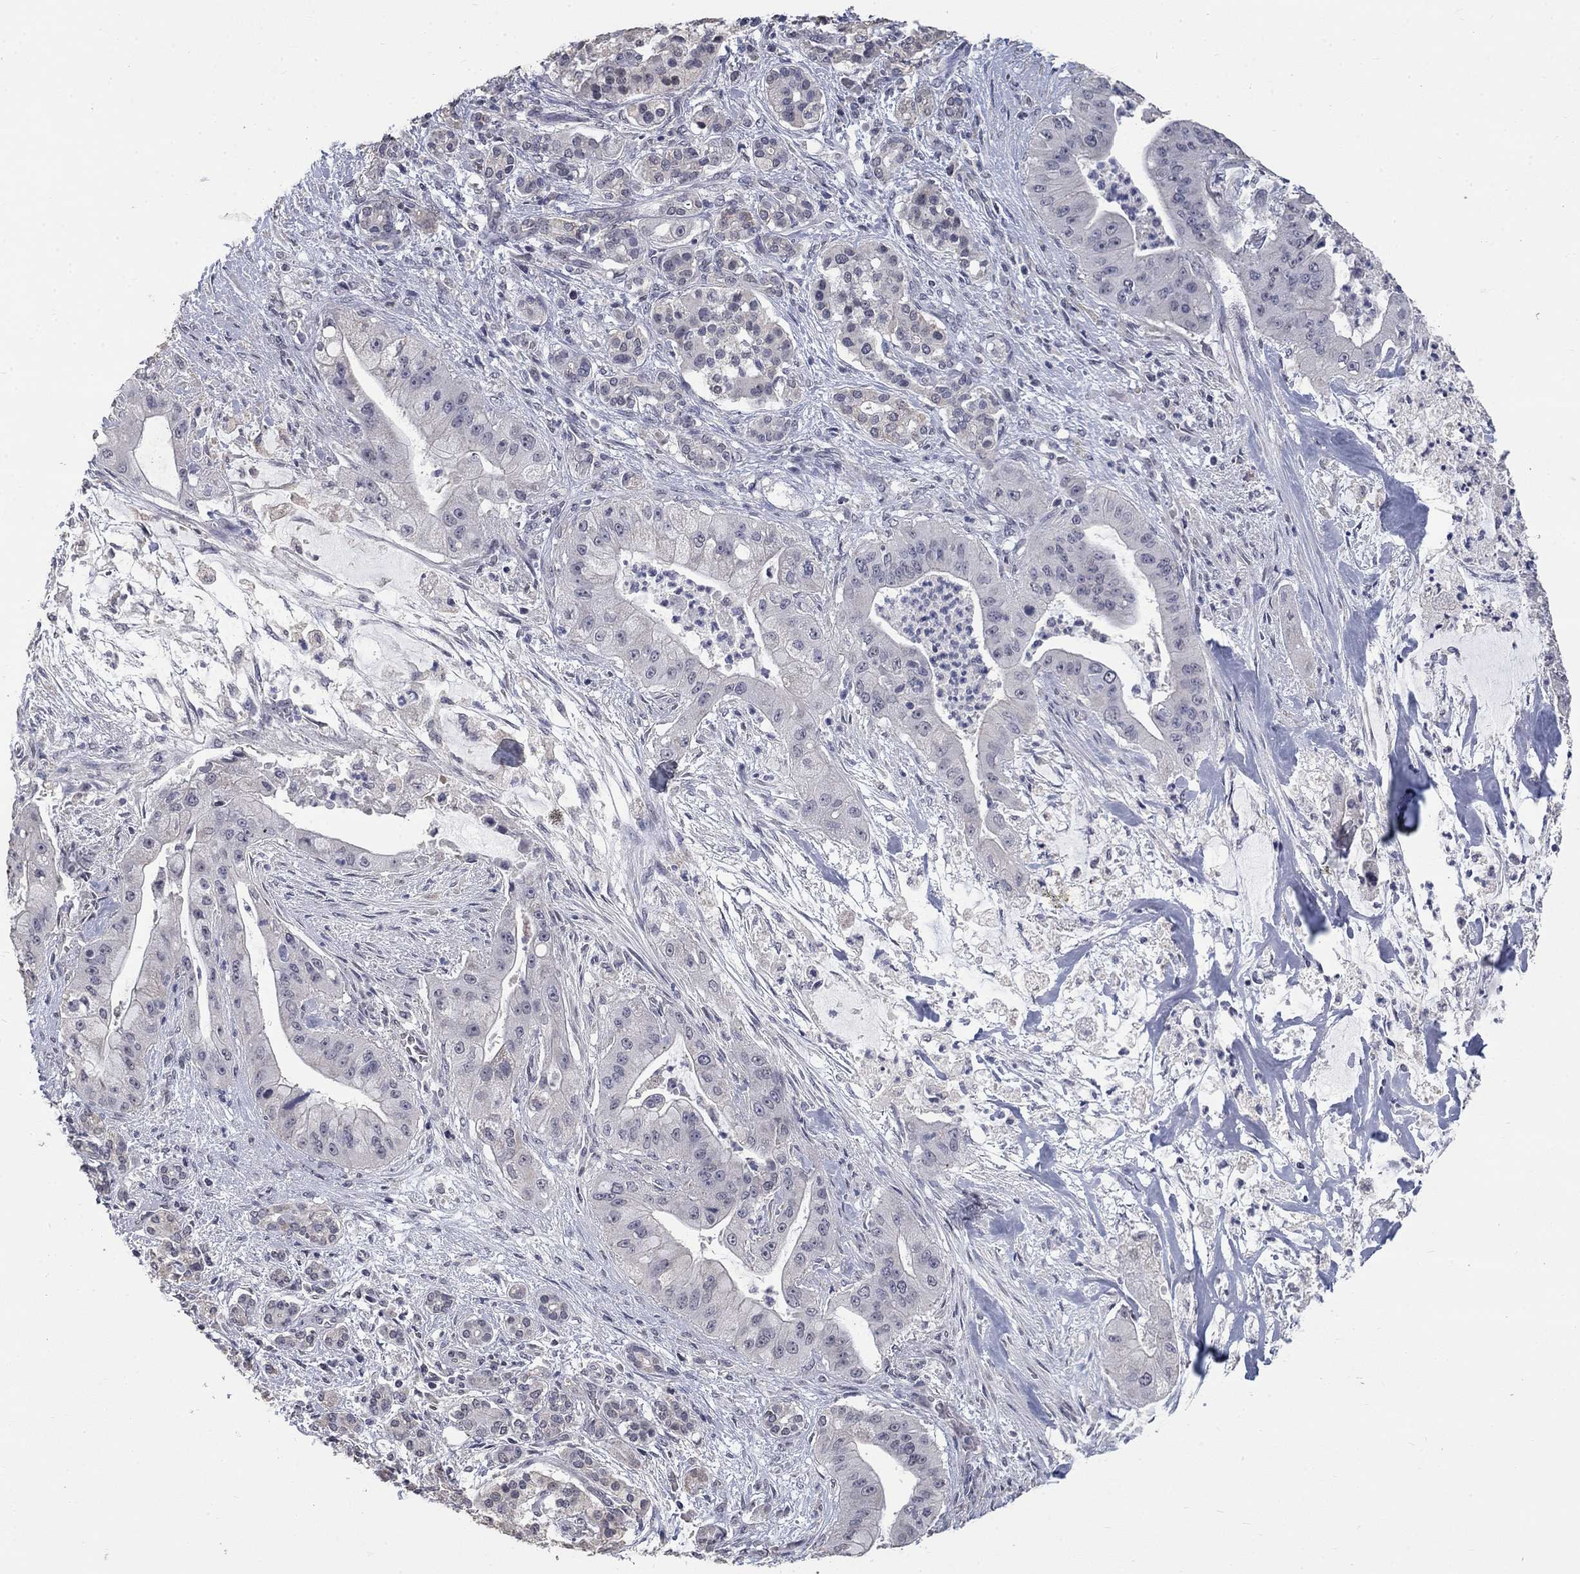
{"staining": {"intensity": "negative", "quantity": "none", "location": "none"}, "tissue": "pancreatic cancer", "cell_type": "Tumor cells", "image_type": "cancer", "snomed": [{"axis": "morphology", "description": "Normal tissue, NOS"}, {"axis": "morphology", "description": "Inflammation, NOS"}, {"axis": "morphology", "description": "Adenocarcinoma, NOS"}, {"axis": "topography", "description": "Pancreas"}], "caption": "Tumor cells are negative for protein expression in human pancreatic adenocarcinoma.", "gene": "SPATA33", "patient": {"sex": "male", "age": 57}}